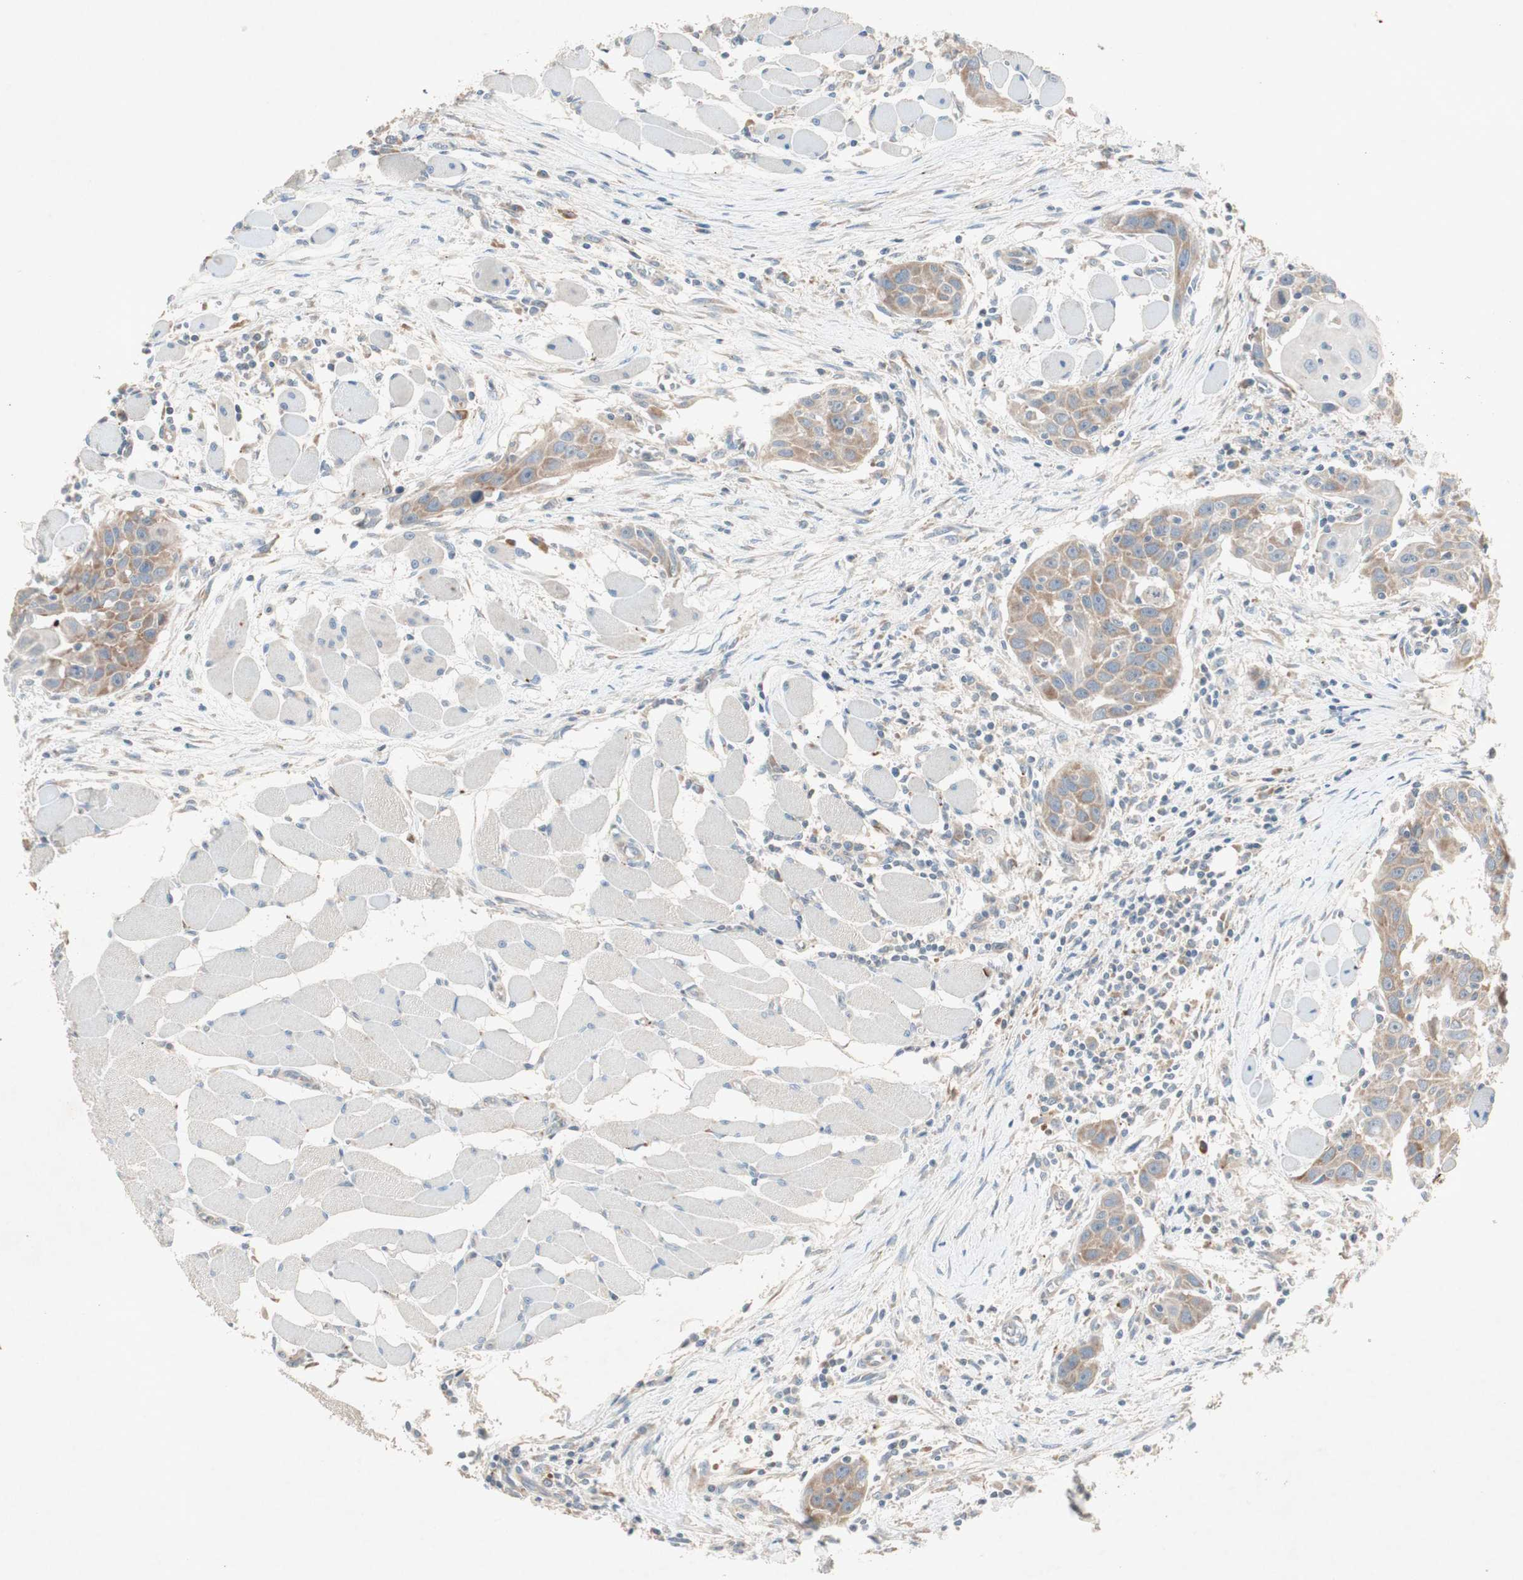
{"staining": {"intensity": "moderate", "quantity": ">75%", "location": "cytoplasmic/membranous"}, "tissue": "head and neck cancer", "cell_type": "Tumor cells", "image_type": "cancer", "snomed": [{"axis": "morphology", "description": "Squamous cell carcinoma, NOS"}, {"axis": "topography", "description": "Oral tissue"}, {"axis": "topography", "description": "Head-Neck"}], "caption": "There is medium levels of moderate cytoplasmic/membranous expression in tumor cells of head and neck squamous cell carcinoma, as demonstrated by immunohistochemical staining (brown color).", "gene": "RPL23", "patient": {"sex": "female", "age": 50}}